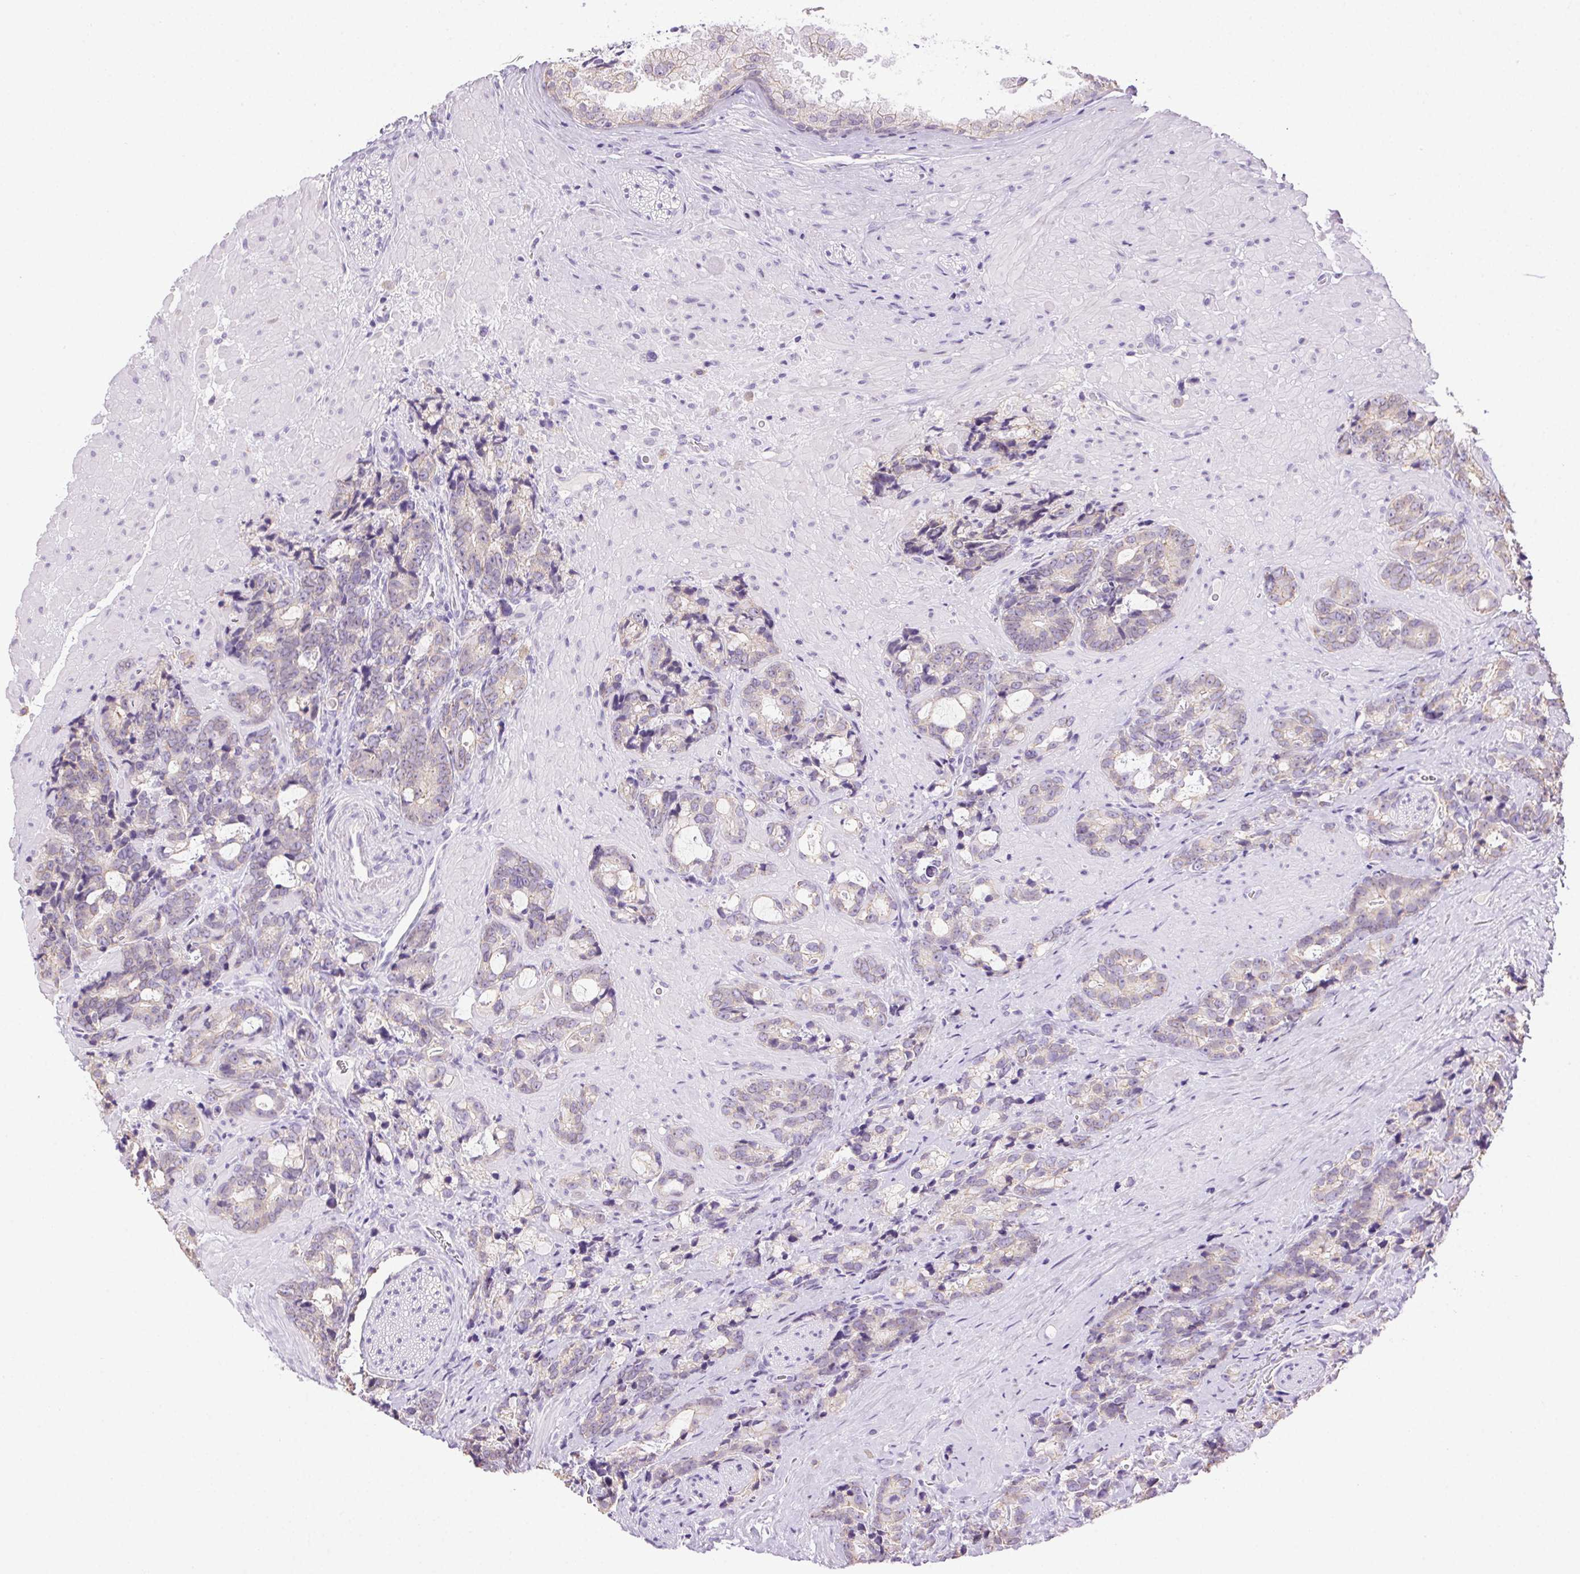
{"staining": {"intensity": "negative", "quantity": "none", "location": "none"}, "tissue": "prostate cancer", "cell_type": "Tumor cells", "image_type": "cancer", "snomed": [{"axis": "morphology", "description": "Adenocarcinoma, High grade"}, {"axis": "topography", "description": "Prostate"}], "caption": "This is an IHC photomicrograph of human prostate cancer (high-grade adenocarcinoma). There is no expression in tumor cells.", "gene": "CLDN10", "patient": {"sex": "male", "age": 74}}